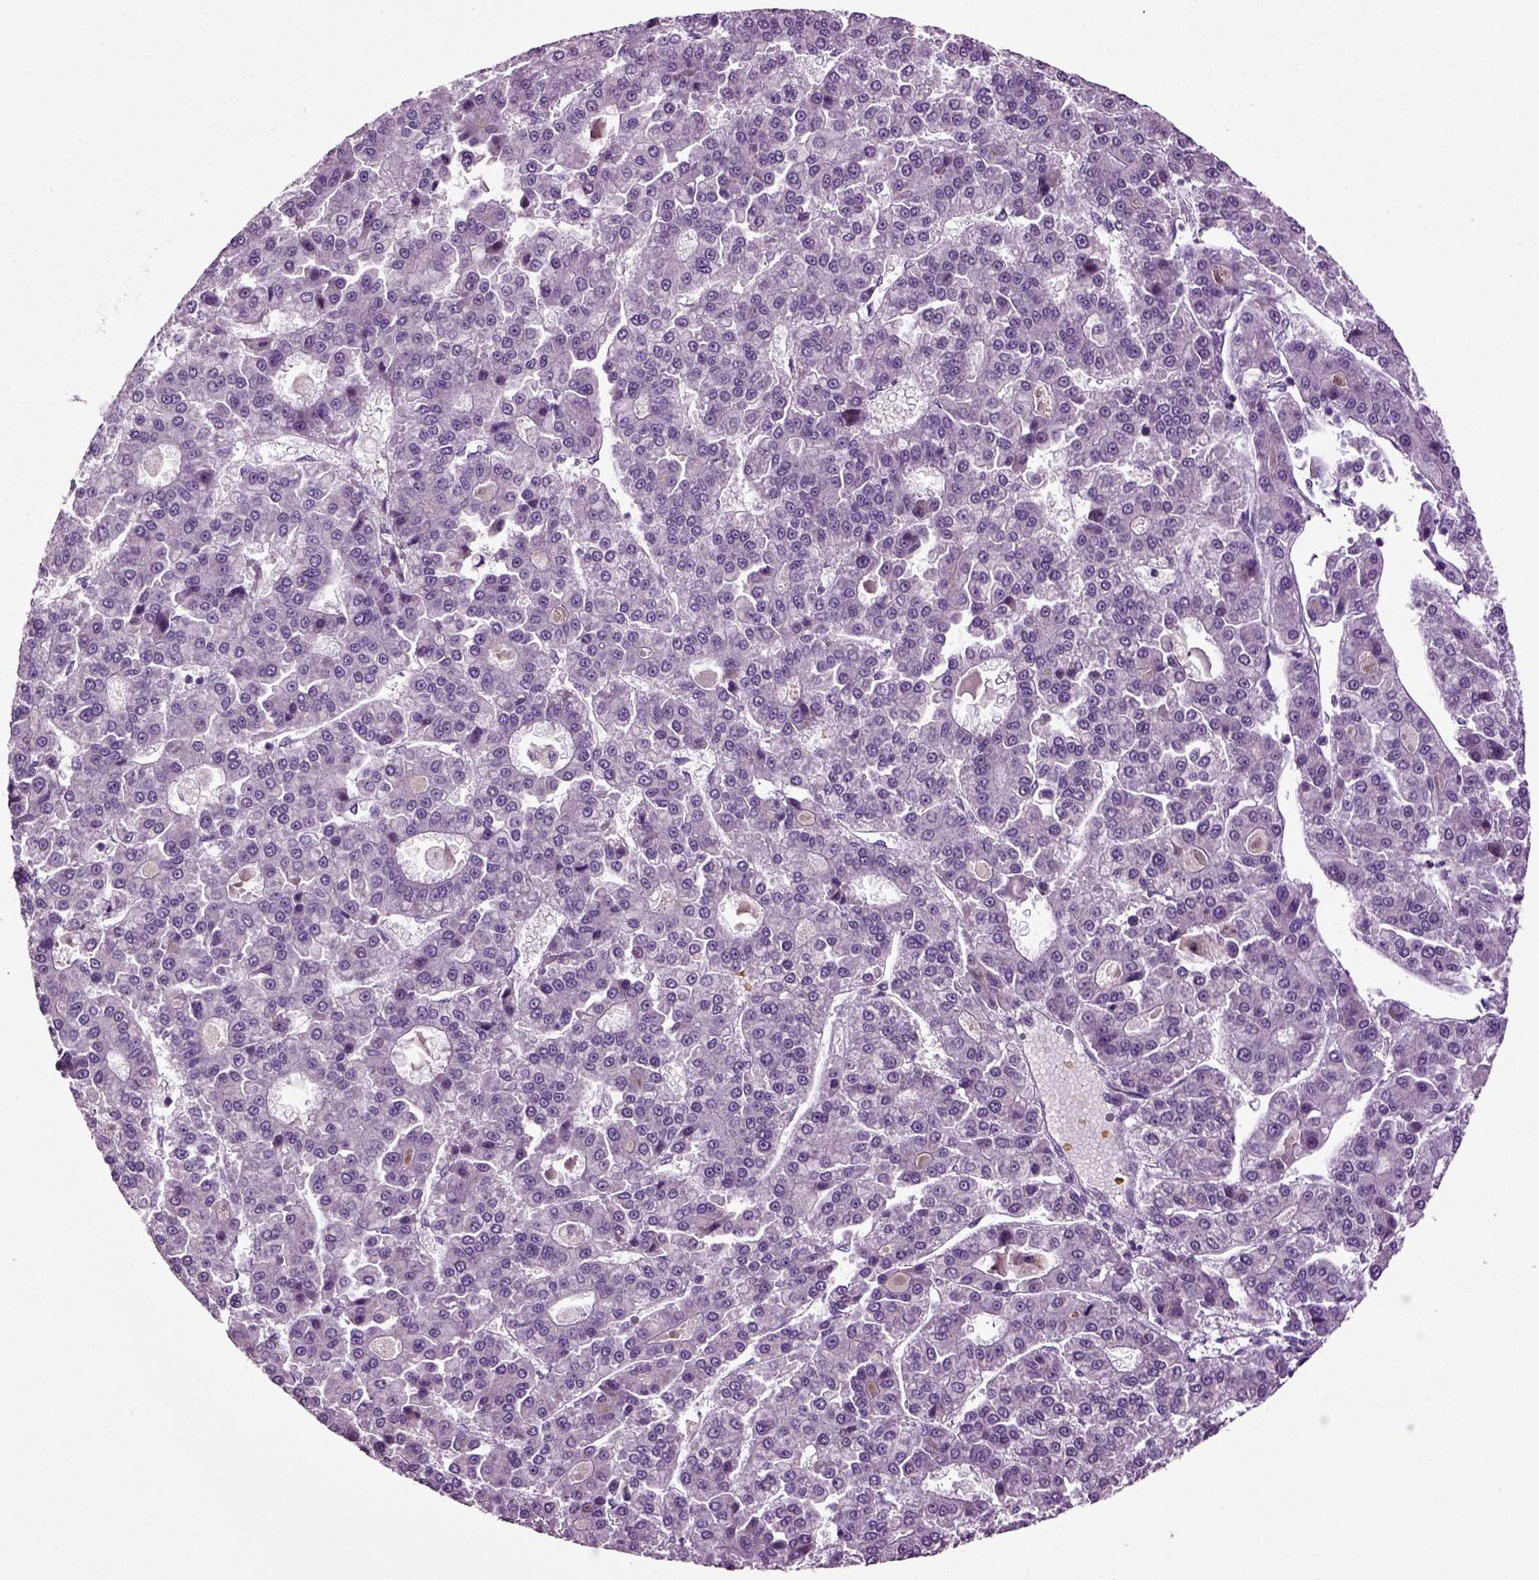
{"staining": {"intensity": "negative", "quantity": "none", "location": "none"}, "tissue": "liver cancer", "cell_type": "Tumor cells", "image_type": "cancer", "snomed": [{"axis": "morphology", "description": "Carcinoma, Hepatocellular, NOS"}, {"axis": "topography", "description": "Liver"}], "caption": "The histopathology image demonstrates no staining of tumor cells in liver cancer (hepatocellular carcinoma).", "gene": "SPATA17", "patient": {"sex": "male", "age": 70}}